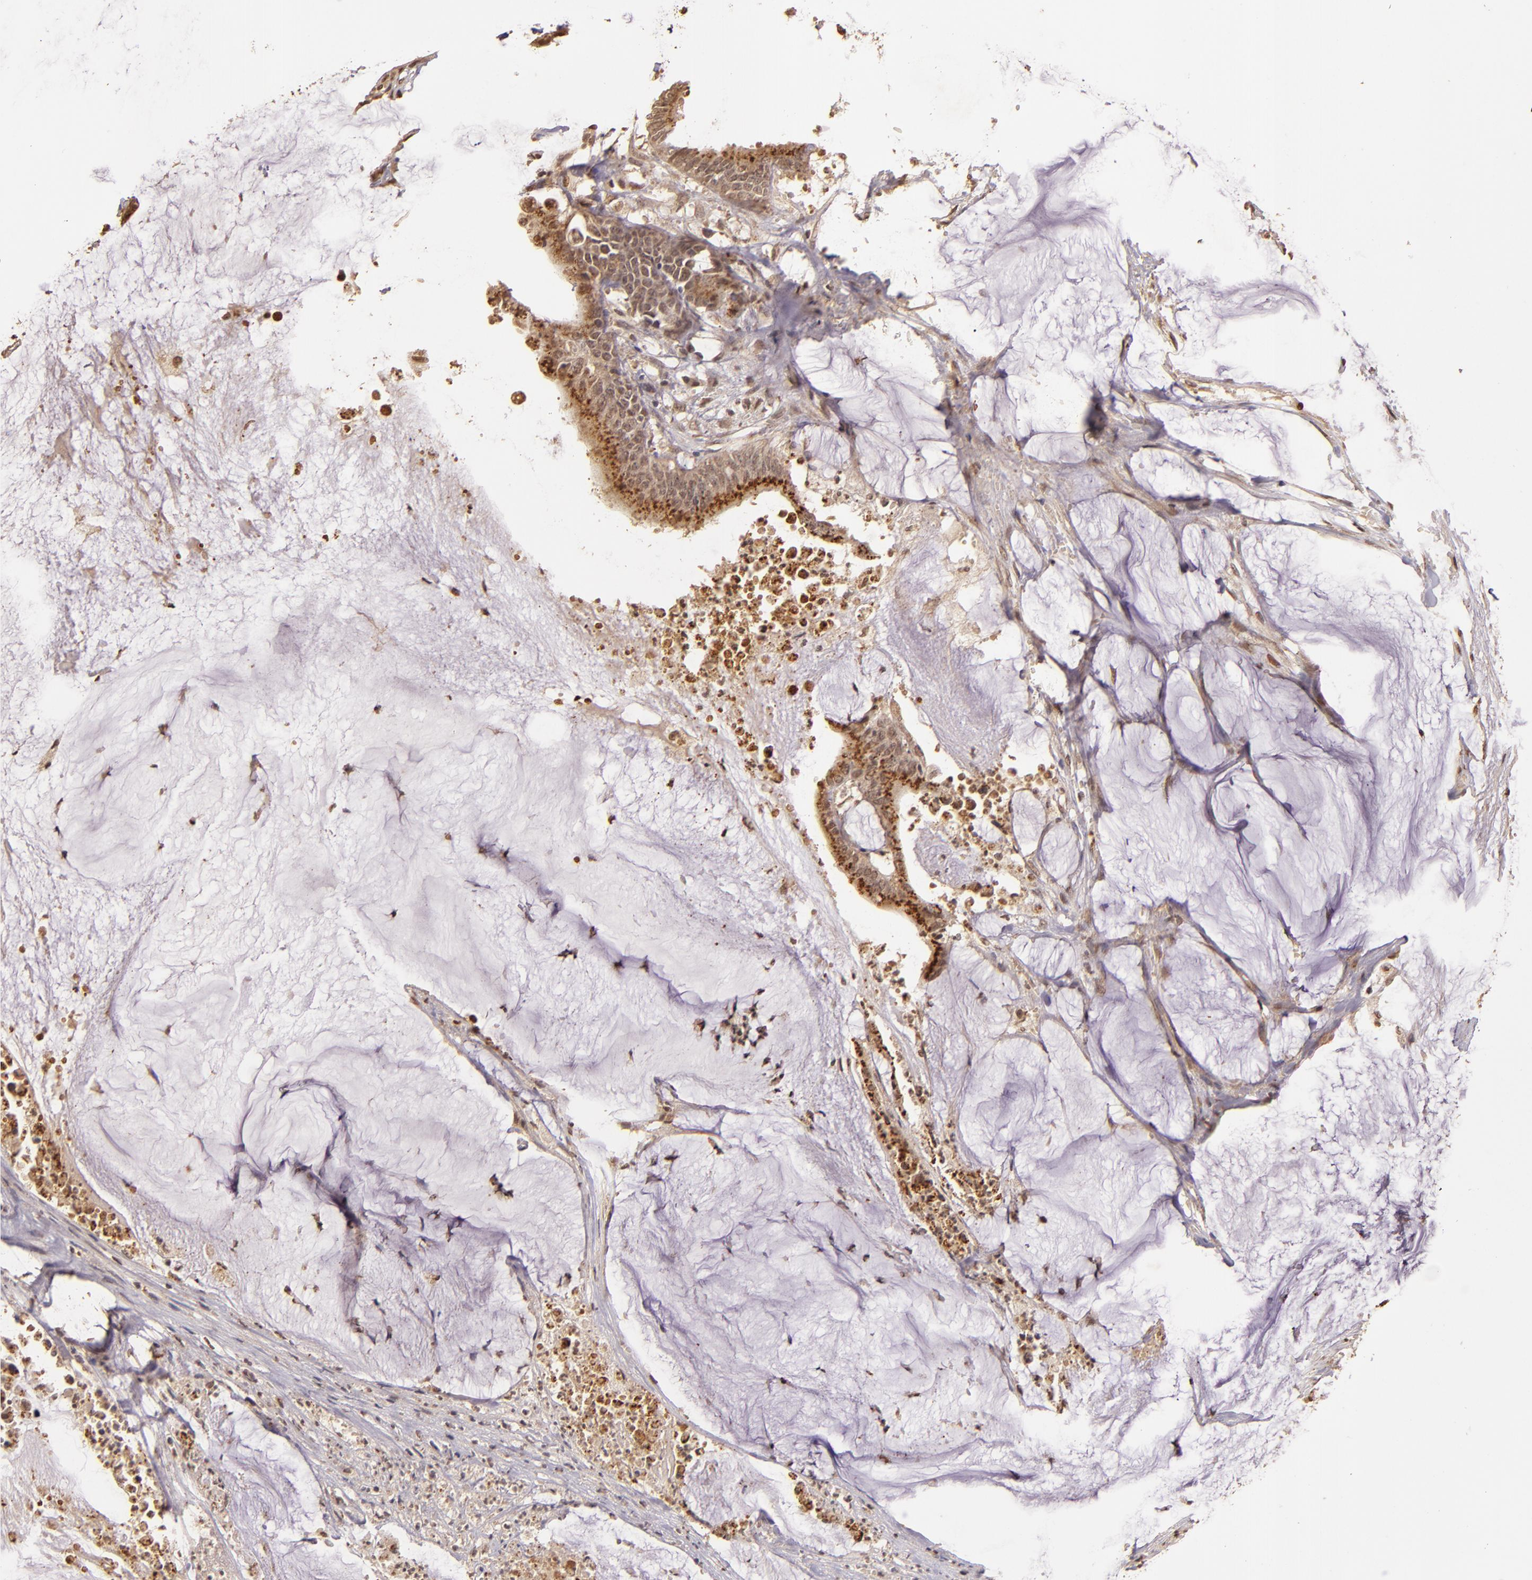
{"staining": {"intensity": "strong", "quantity": ">75%", "location": "cytoplasmic/membranous,nuclear"}, "tissue": "colorectal cancer", "cell_type": "Tumor cells", "image_type": "cancer", "snomed": [{"axis": "morphology", "description": "Adenocarcinoma, NOS"}, {"axis": "topography", "description": "Rectum"}], "caption": "Colorectal cancer stained with a protein marker displays strong staining in tumor cells.", "gene": "CUL1", "patient": {"sex": "female", "age": 66}}